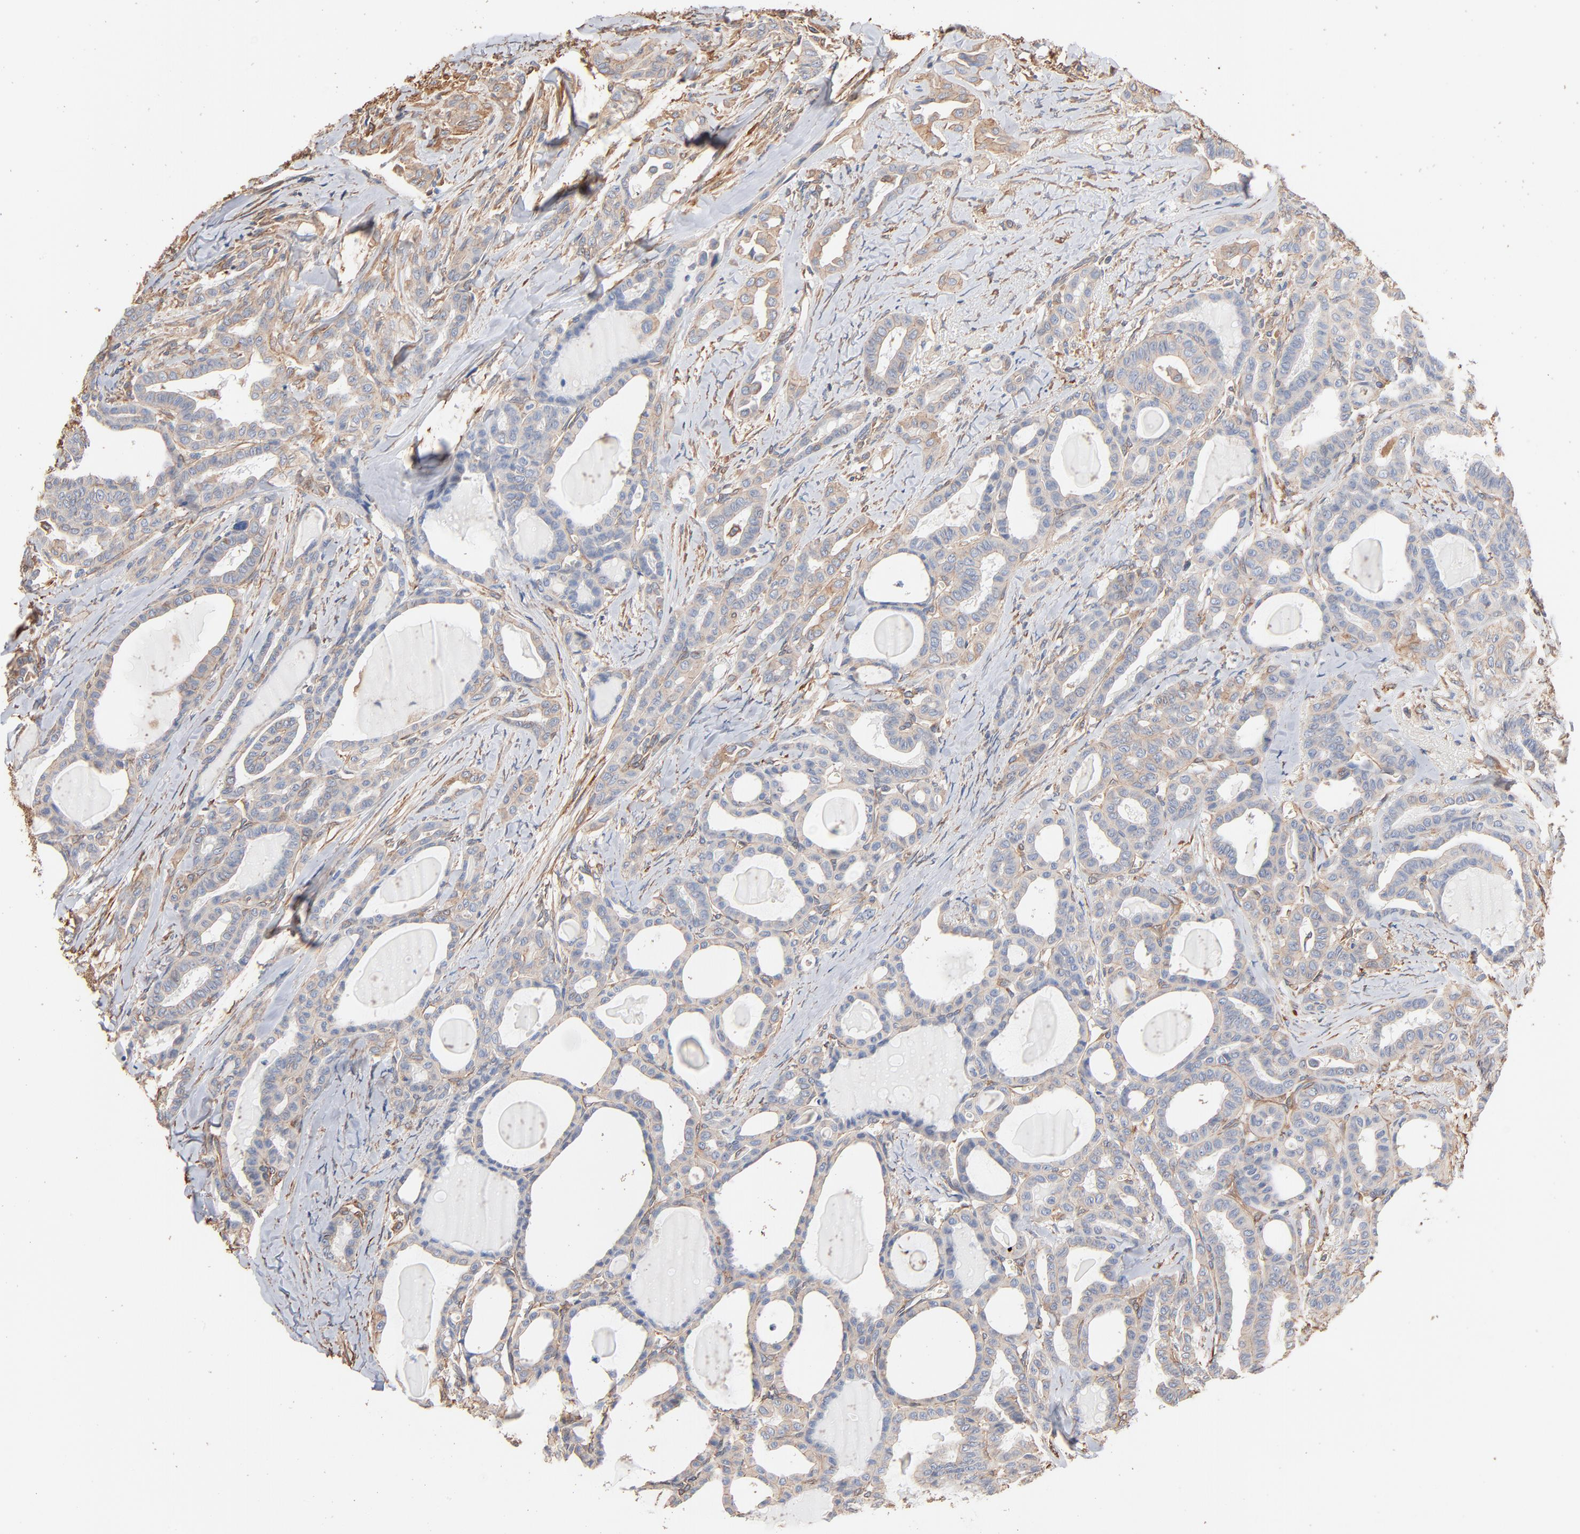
{"staining": {"intensity": "moderate", "quantity": "<25%", "location": "cytoplasmic/membranous"}, "tissue": "thyroid cancer", "cell_type": "Tumor cells", "image_type": "cancer", "snomed": [{"axis": "morphology", "description": "Carcinoma, NOS"}, {"axis": "topography", "description": "Thyroid gland"}], "caption": "This photomicrograph reveals immunohistochemistry (IHC) staining of thyroid carcinoma, with low moderate cytoplasmic/membranous positivity in approximately <25% of tumor cells.", "gene": "ABCD4", "patient": {"sex": "female", "age": 91}}